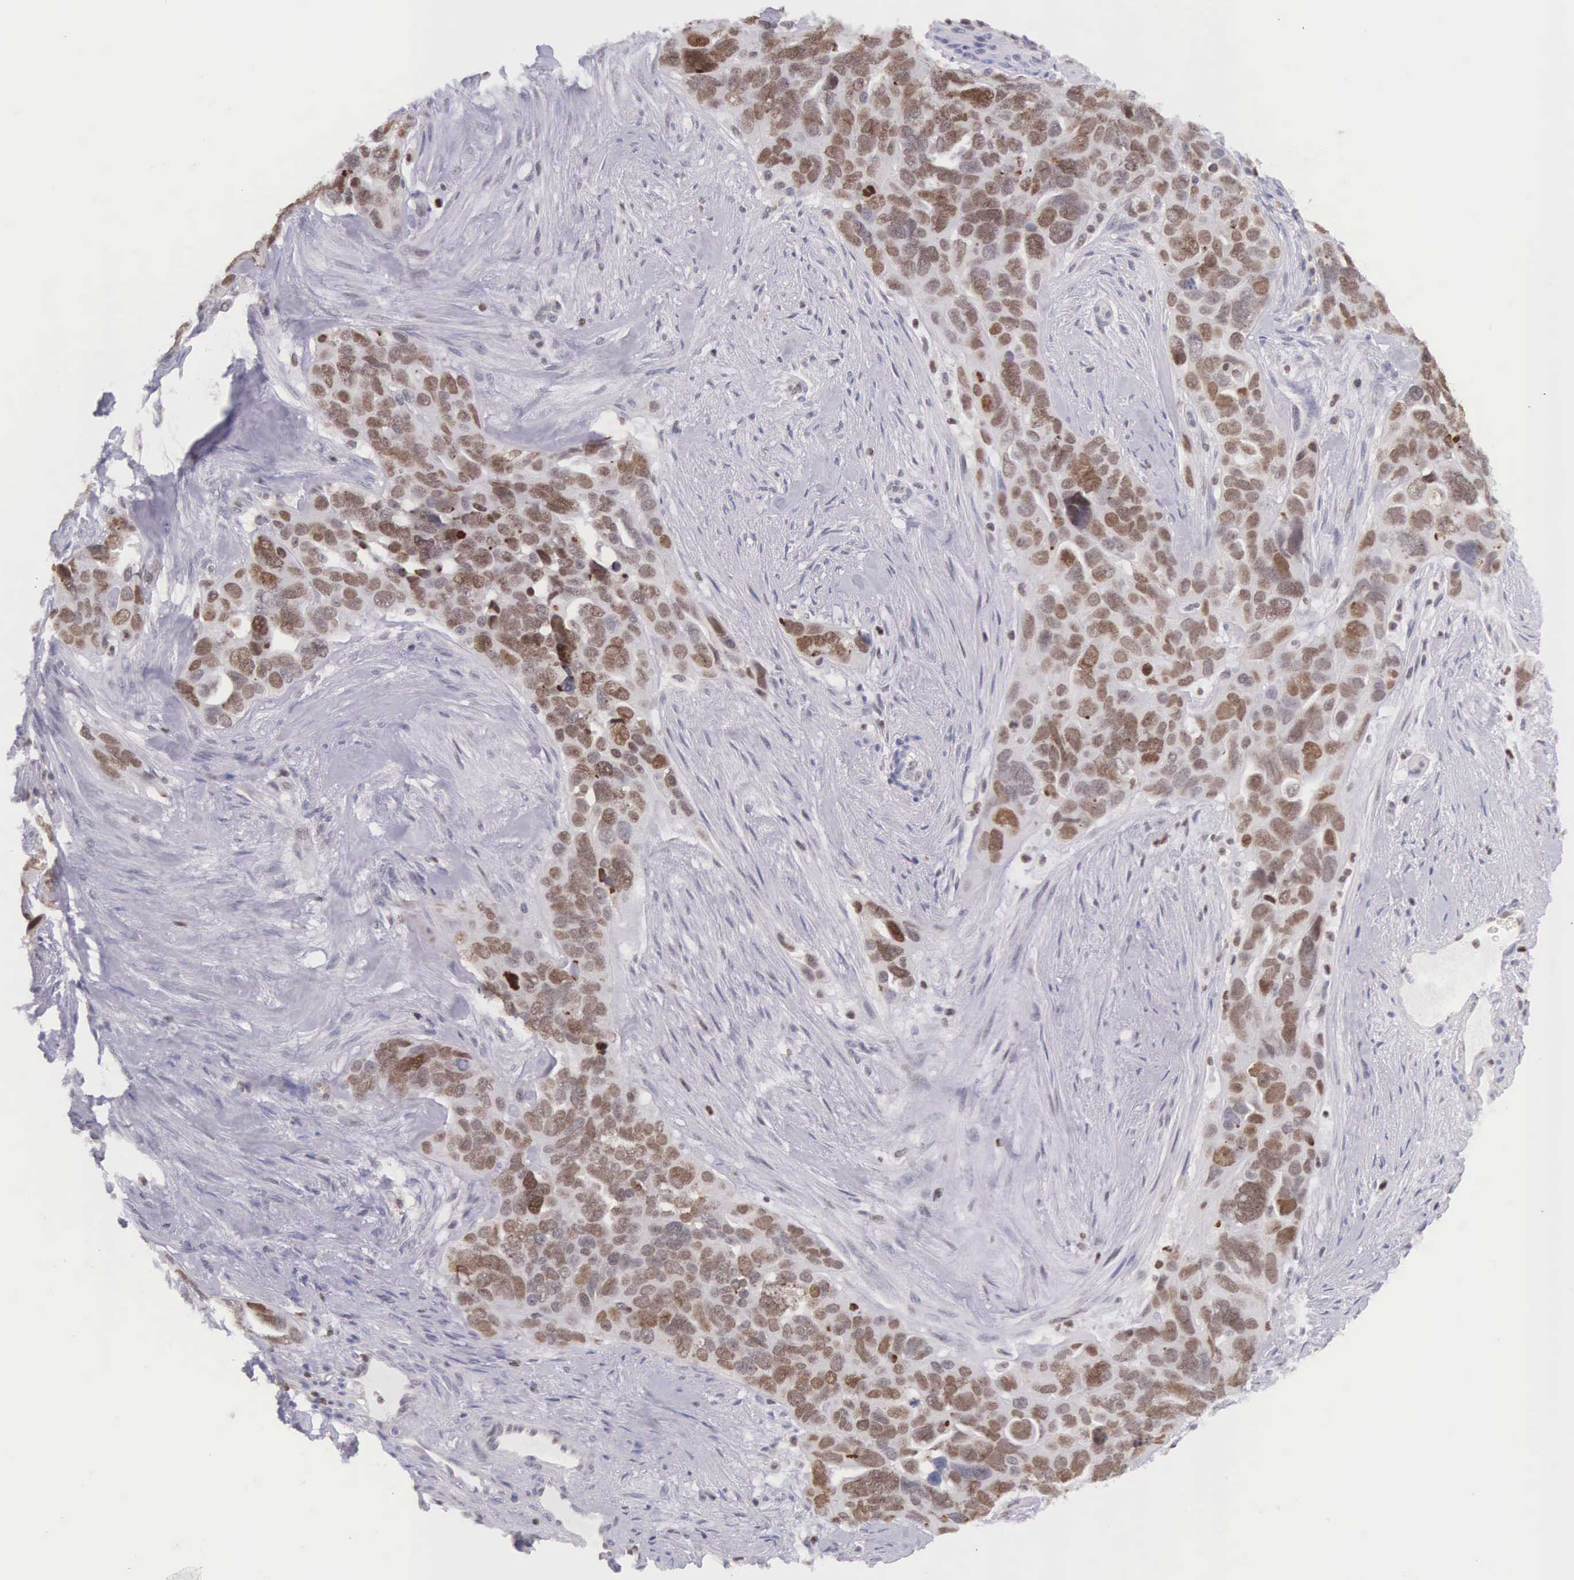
{"staining": {"intensity": "strong", "quantity": ">75%", "location": "nuclear"}, "tissue": "ovarian cancer", "cell_type": "Tumor cells", "image_type": "cancer", "snomed": [{"axis": "morphology", "description": "Cystadenocarcinoma, serous, NOS"}, {"axis": "topography", "description": "Ovary"}], "caption": "About >75% of tumor cells in ovarian cancer (serous cystadenocarcinoma) exhibit strong nuclear protein positivity as visualized by brown immunohistochemical staining.", "gene": "VRK1", "patient": {"sex": "female", "age": 63}}